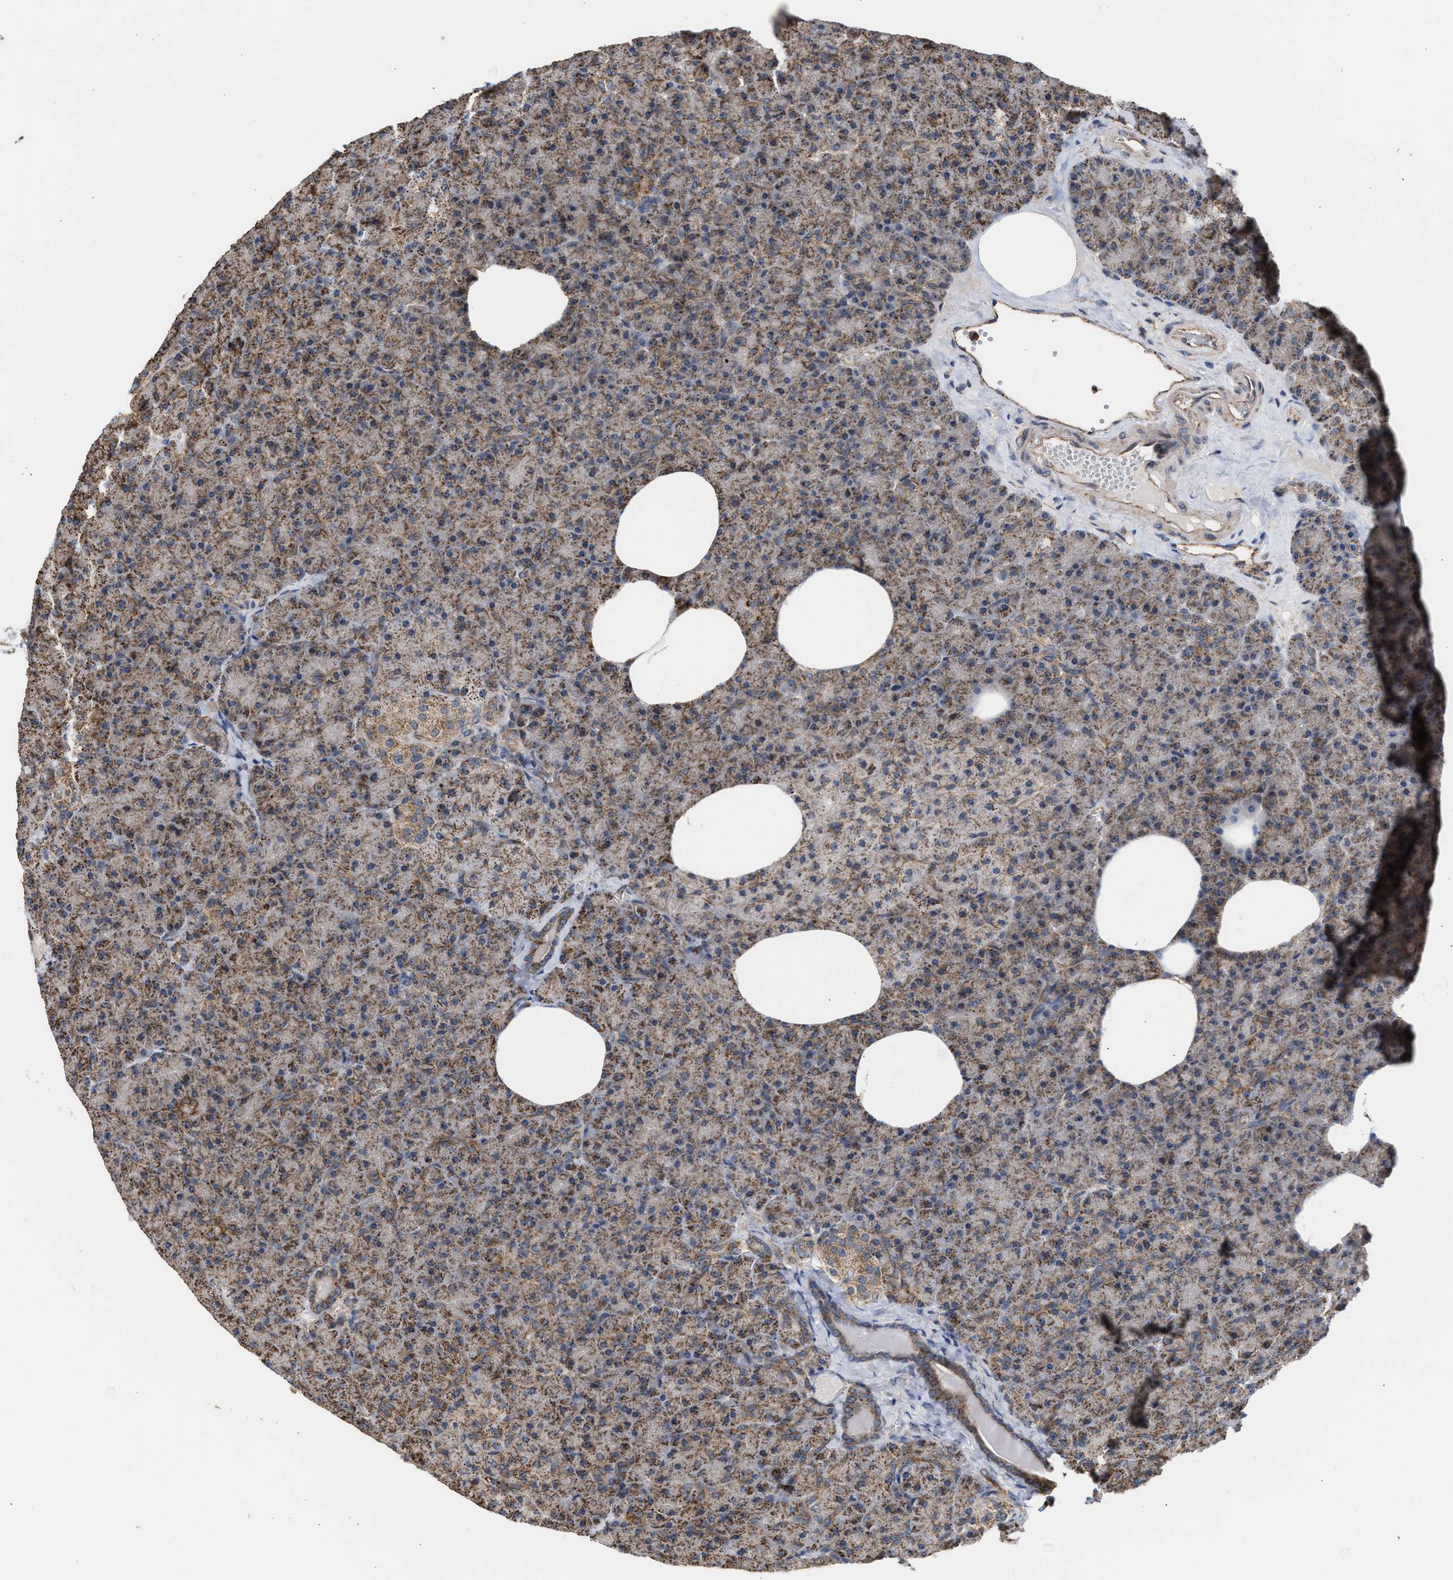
{"staining": {"intensity": "moderate", "quantity": ">75%", "location": "cytoplasmic/membranous"}, "tissue": "pancreas", "cell_type": "Exocrine glandular cells", "image_type": "normal", "snomed": [{"axis": "morphology", "description": "Normal tissue, NOS"}, {"axis": "morphology", "description": "Carcinoid, malignant, NOS"}, {"axis": "topography", "description": "Pancreas"}], "caption": "Moderate cytoplasmic/membranous protein positivity is identified in approximately >75% of exocrine glandular cells in pancreas.", "gene": "EXOSC2", "patient": {"sex": "female", "age": 35}}